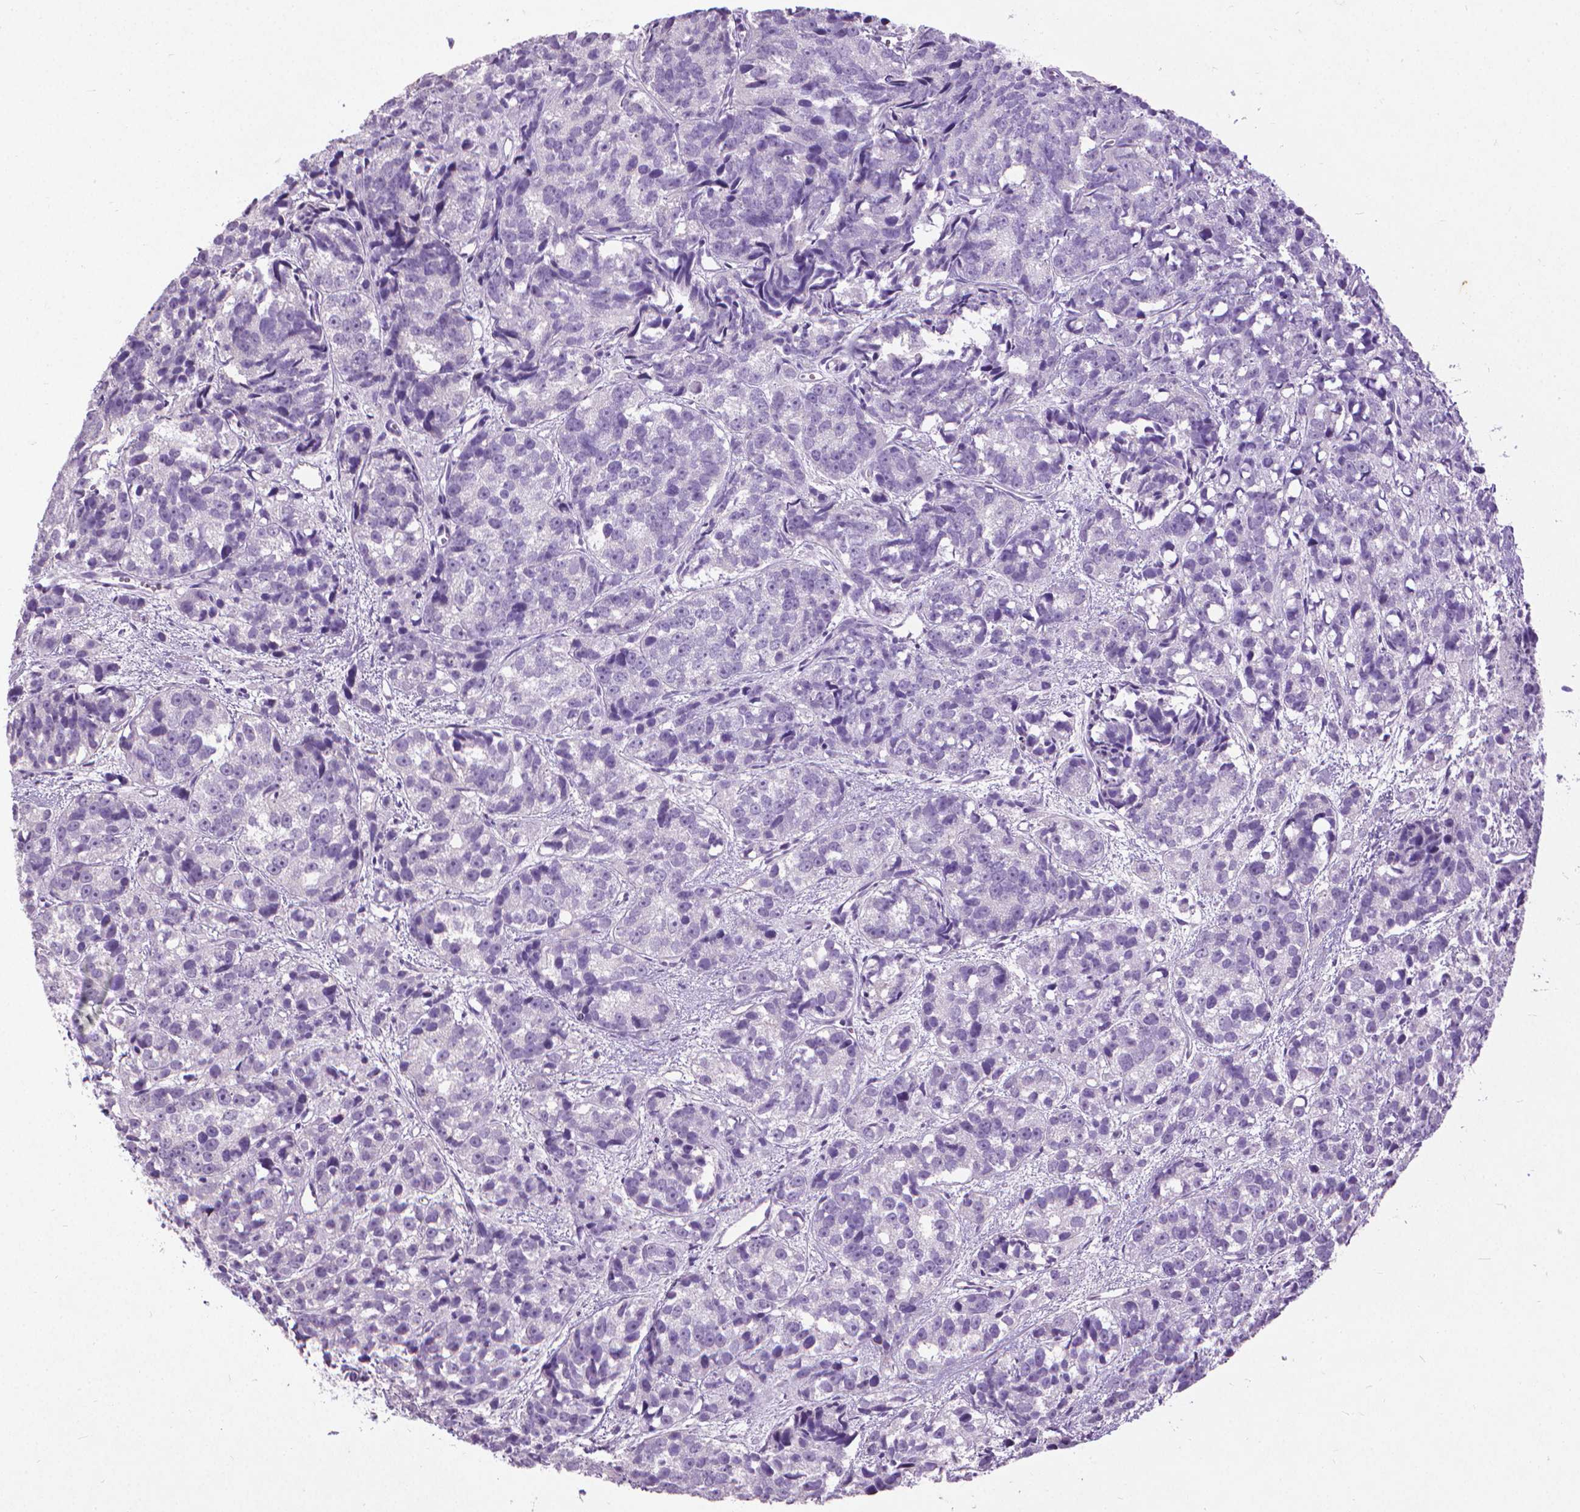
{"staining": {"intensity": "negative", "quantity": "none", "location": "none"}, "tissue": "prostate cancer", "cell_type": "Tumor cells", "image_type": "cancer", "snomed": [{"axis": "morphology", "description": "Adenocarcinoma, High grade"}, {"axis": "topography", "description": "Prostate"}], "caption": "There is no significant positivity in tumor cells of prostate cancer.", "gene": "KRT5", "patient": {"sex": "male", "age": 77}}